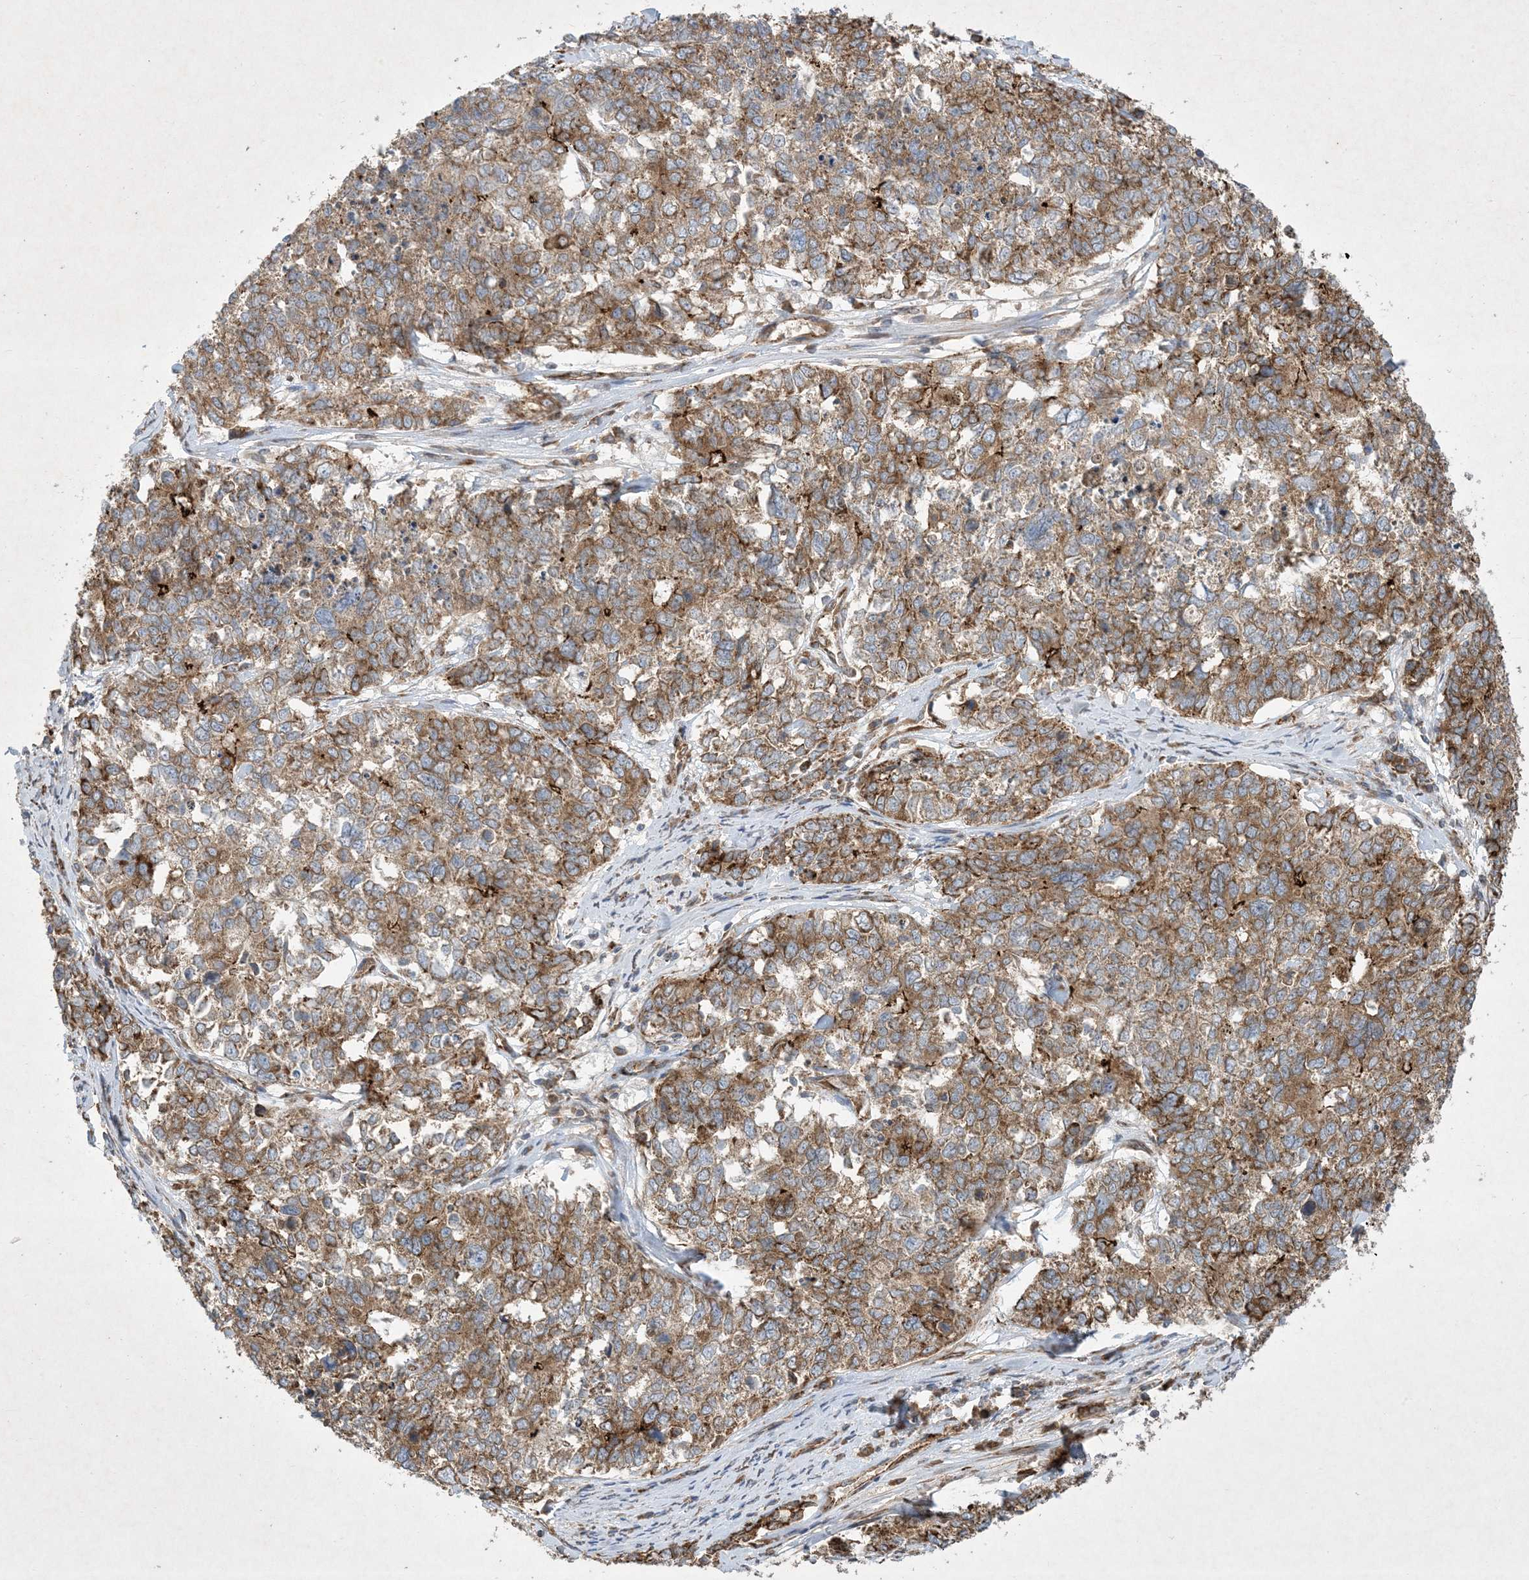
{"staining": {"intensity": "moderate", "quantity": ">75%", "location": "cytoplasmic/membranous"}, "tissue": "cervical cancer", "cell_type": "Tumor cells", "image_type": "cancer", "snomed": [{"axis": "morphology", "description": "Squamous cell carcinoma, NOS"}, {"axis": "topography", "description": "Cervix"}], "caption": "IHC micrograph of neoplastic tissue: human squamous cell carcinoma (cervical) stained using immunohistochemistry displays medium levels of moderate protein expression localized specifically in the cytoplasmic/membranous of tumor cells, appearing as a cytoplasmic/membranous brown color.", "gene": "OTOP1", "patient": {"sex": "female", "age": 63}}